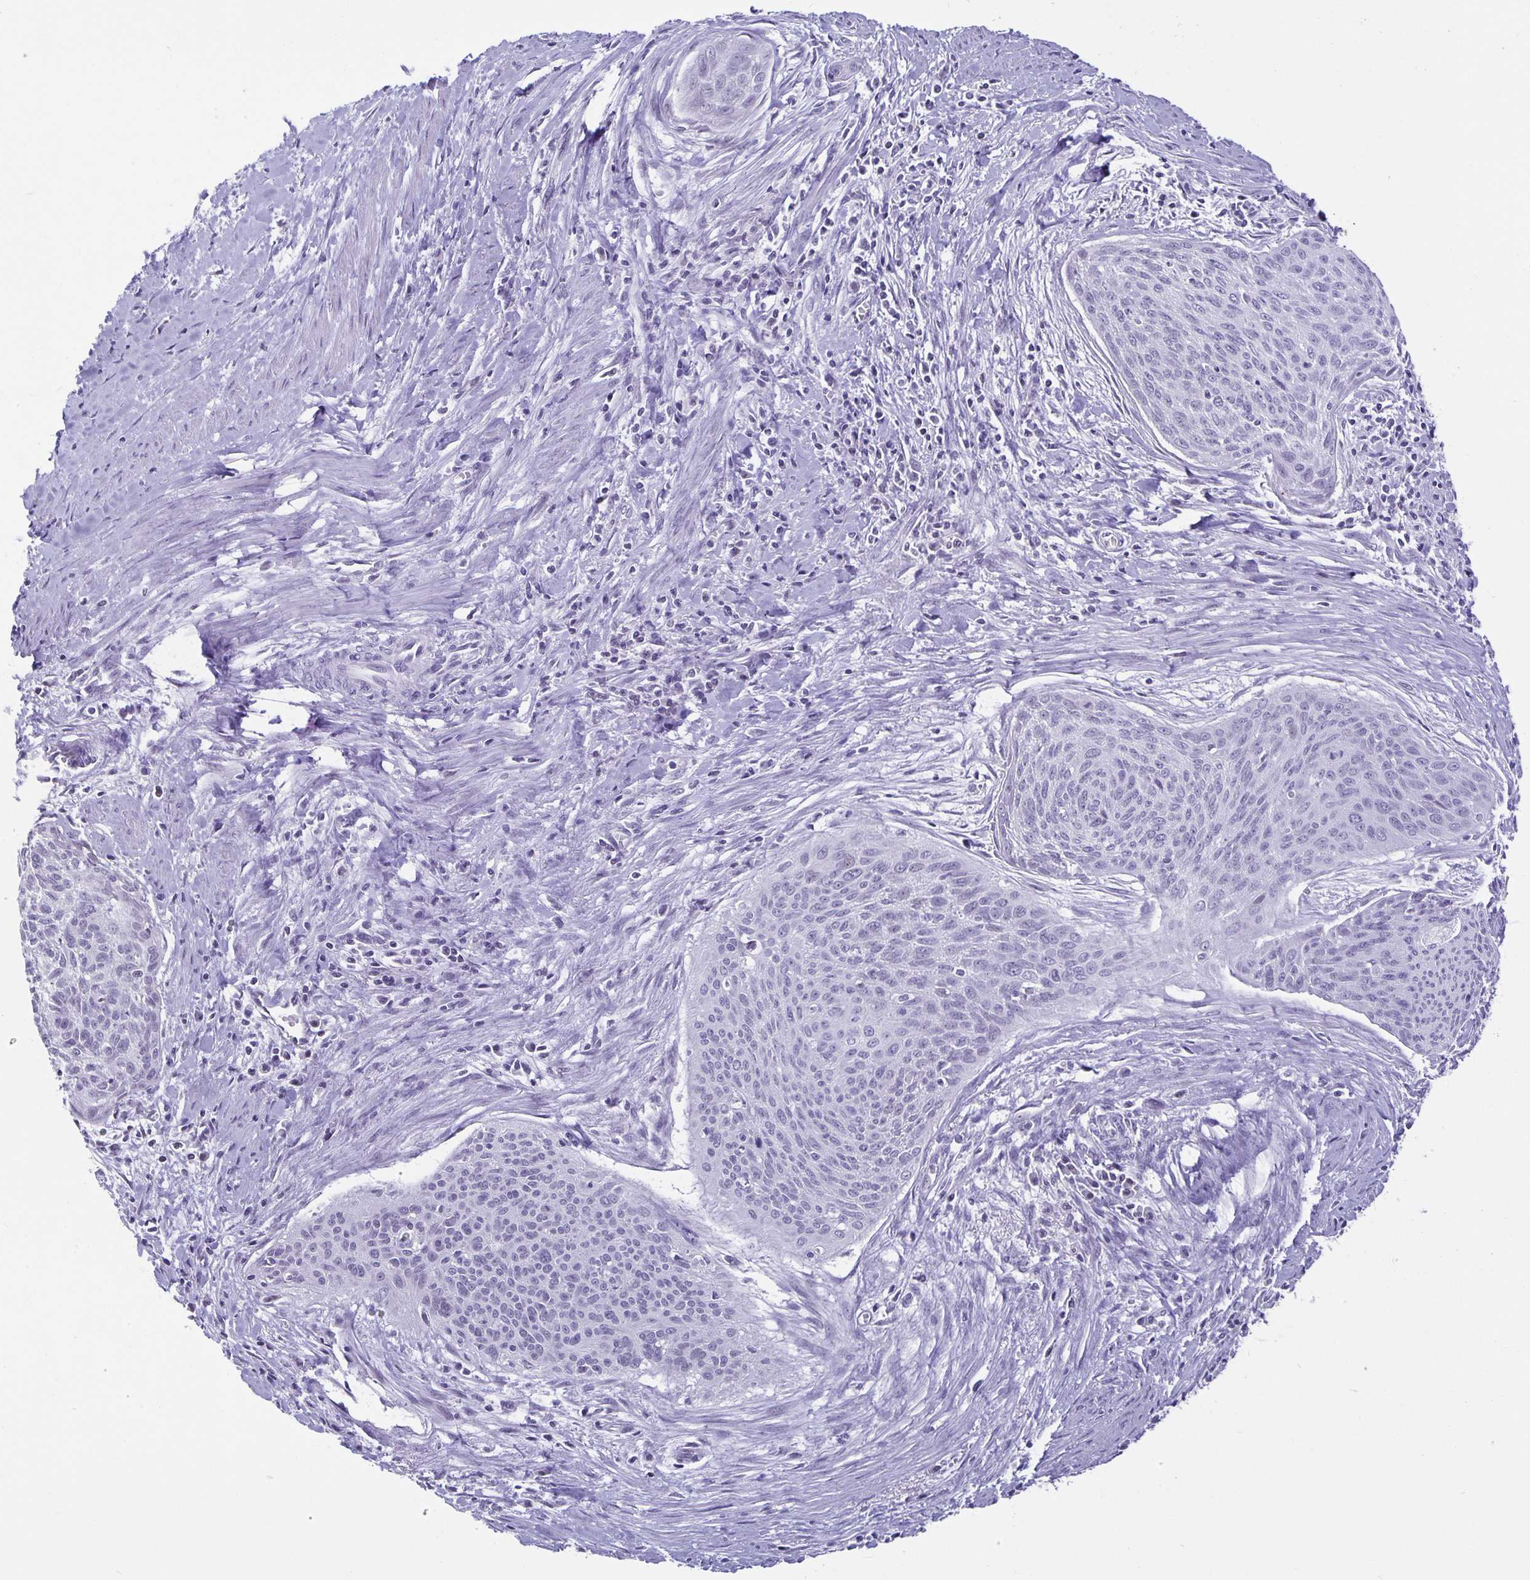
{"staining": {"intensity": "negative", "quantity": "none", "location": "none"}, "tissue": "cervical cancer", "cell_type": "Tumor cells", "image_type": "cancer", "snomed": [{"axis": "morphology", "description": "Squamous cell carcinoma, NOS"}, {"axis": "topography", "description": "Cervix"}], "caption": "Human cervical cancer (squamous cell carcinoma) stained for a protein using immunohistochemistry (IHC) displays no positivity in tumor cells.", "gene": "OLIG2", "patient": {"sex": "female", "age": 55}}